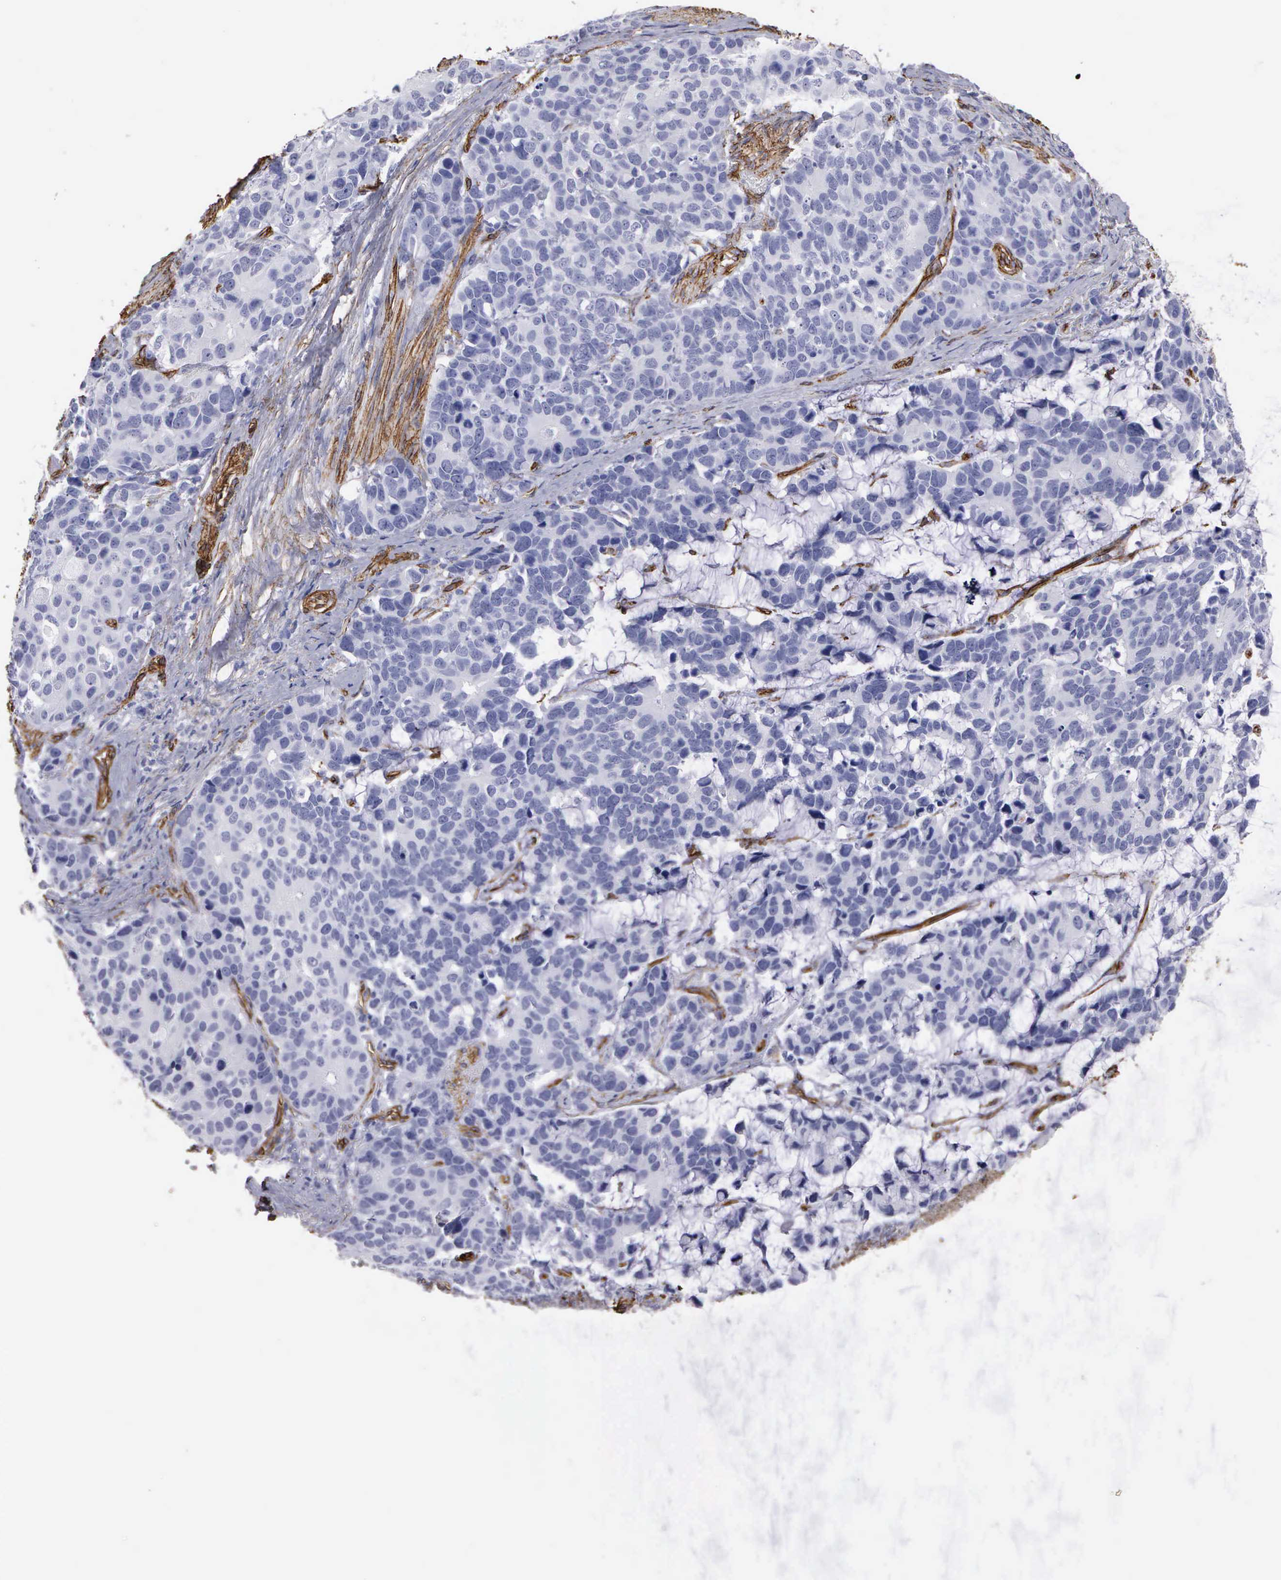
{"staining": {"intensity": "negative", "quantity": "none", "location": "none"}, "tissue": "stomach cancer", "cell_type": "Tumor cells", "image_type": "cancer", "snomed": [{"axis": "morphology", "description": "Adenocarcinoma, NOS"}, {"axis": "topography", "description": "Stomach, upper"}], "caption": "An image of stomach cancer (adenocarcinoma) stained for a protein exhibits no brown staining in tumor cells.", "gene": "MAGEB10", "patient": {"sex": "male", "age": 71}}